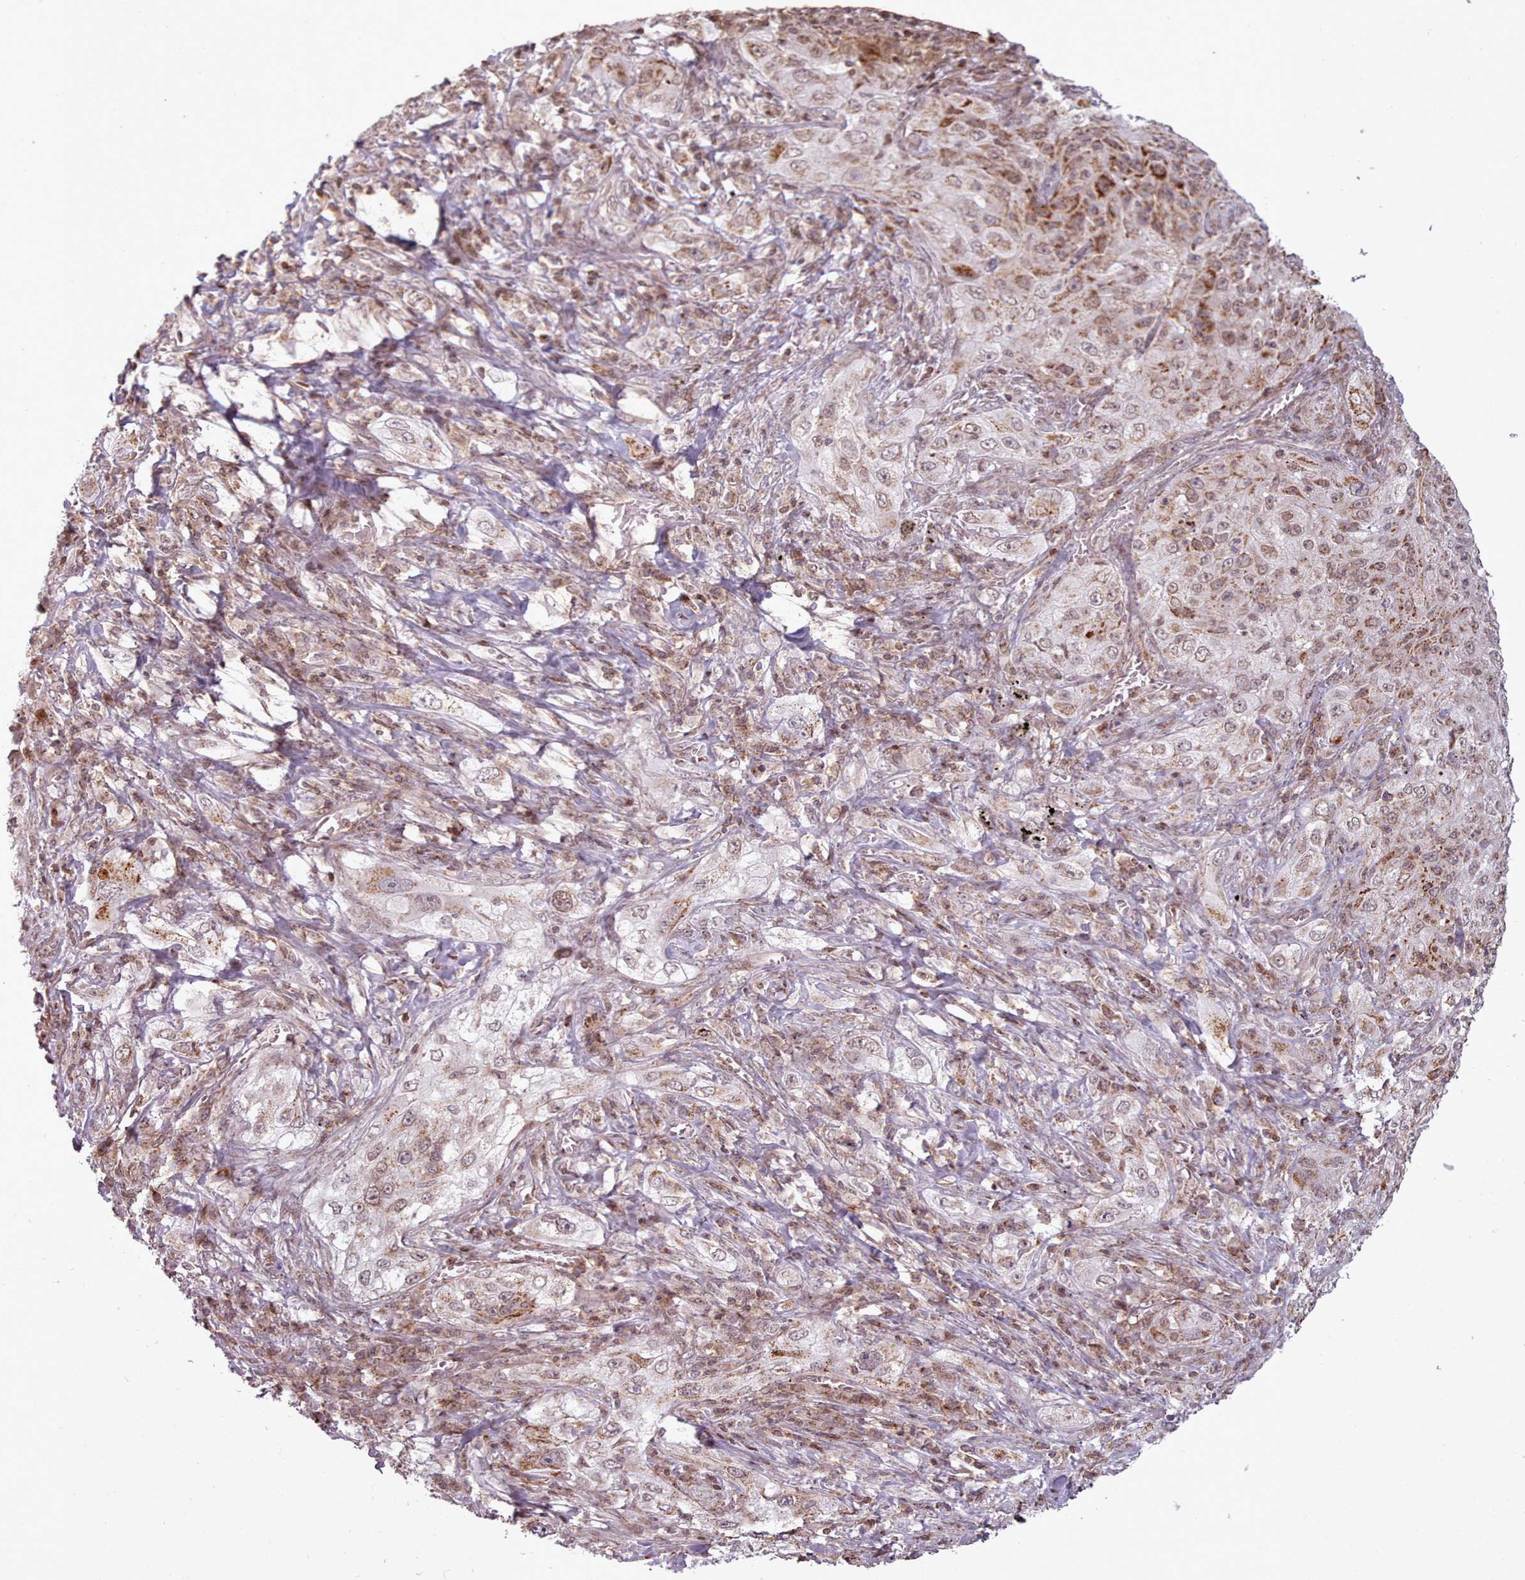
{"staining": {"intensity": "moderate", "quantity": "25%-75%", "location": "cytoplasmic/membranous,nuclear"}, "tissue": "lung cancer", "cell_type": "Tumor cells", "image_type": "cancer", "snomed": [{"axis": "morphology", "description": "Squamous cell carcinoma, NOS"}, {"axis": "topography", "description": "Lung"}], "caption": "This is an image of immunohistochemistry (IHC) staining of lung cancer (squamous cell carcinoma), which shows moderate positivity in the cytoplasmic/membranous and nuclear of tumor cells.", "gene": "ZMYM4", "patient": {"sex": "female", "age": 69}}